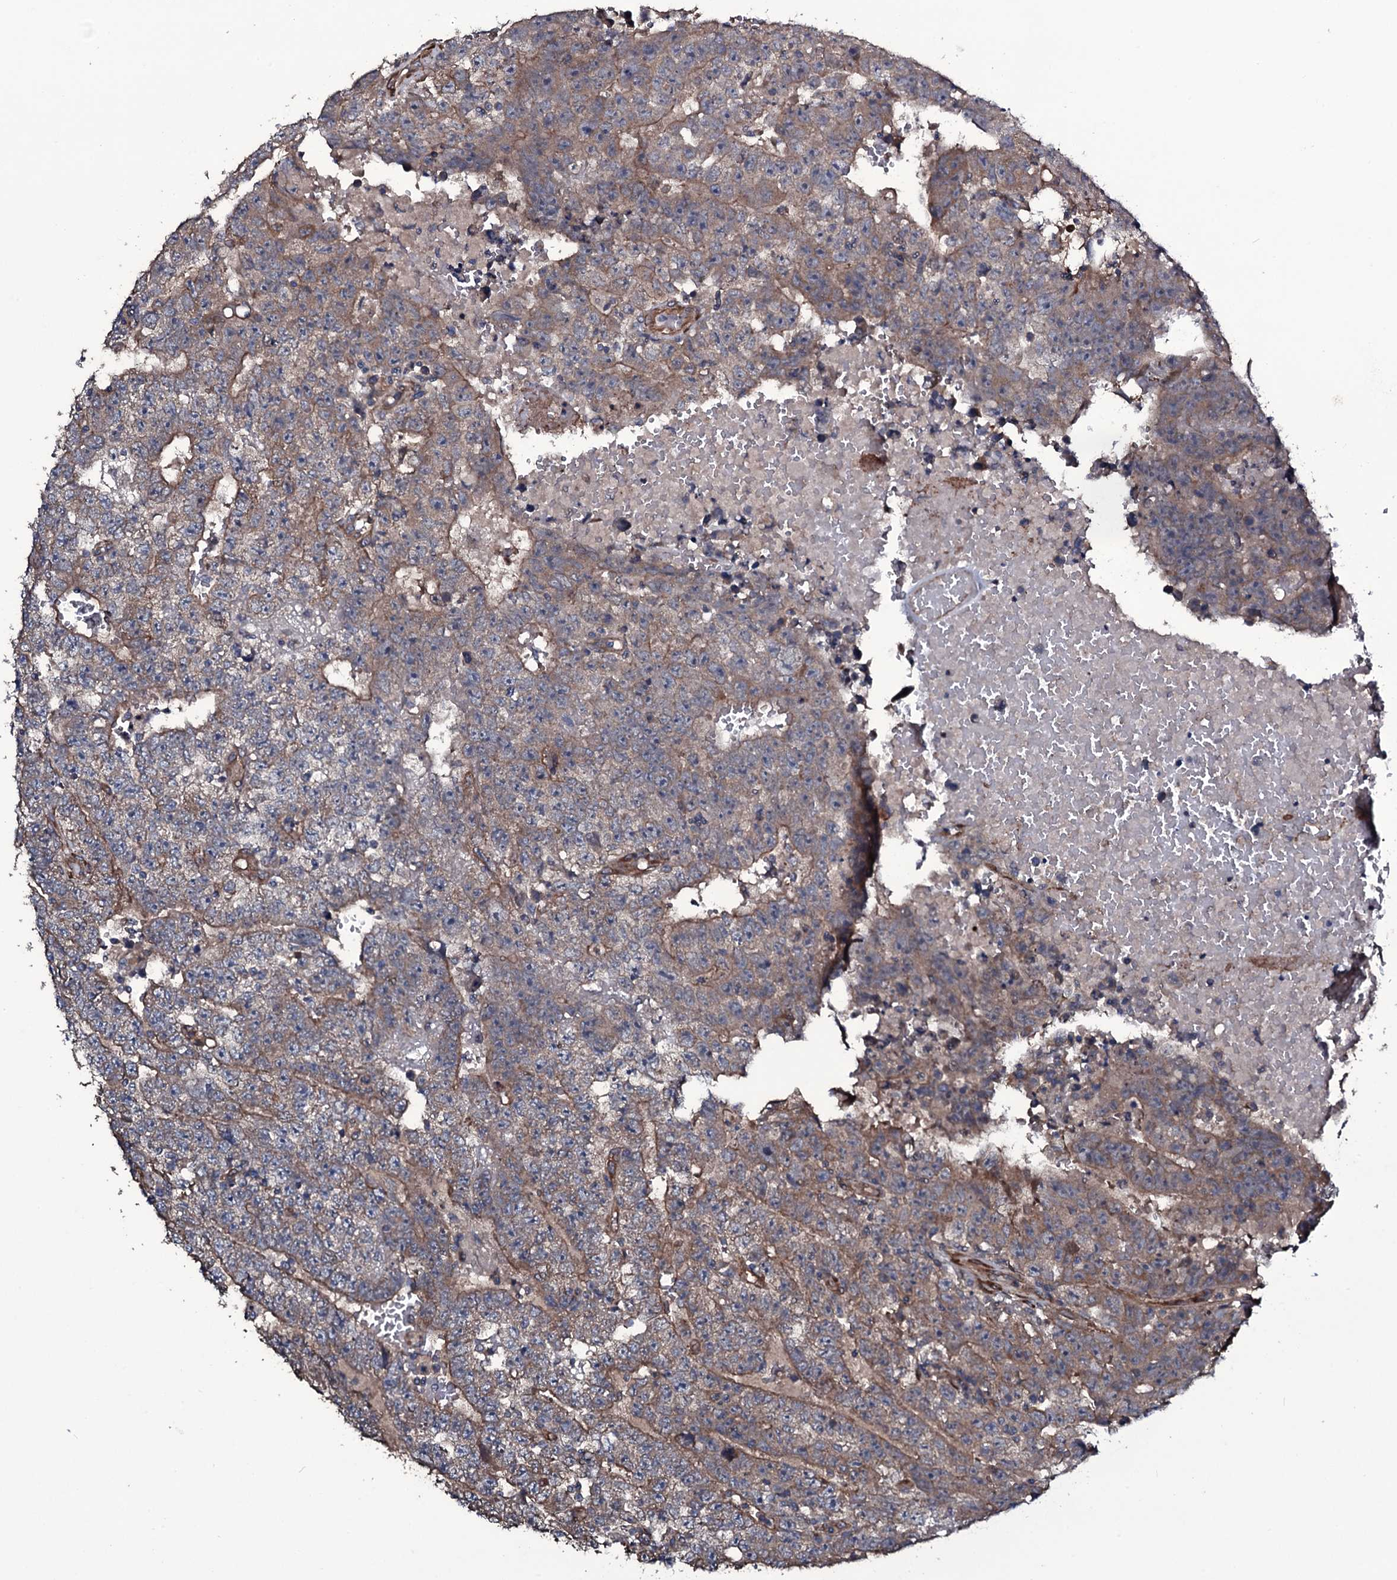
{"staining": {"intensity": "moderate", "quantity": "25%-75%", "location": "cytoplasmic/membranous"}, "tissue": "testis cancer", "cell_type": "Tumor cells", "image_type": "cancer", "snomed": [{"axis": "morphology", "description": "Carcinoma, Embryonal, NOS"}, {"axis": "topography", "description": "Testis"}], "caption": "Protein expression analysis of testis embryonal carcinoma demonstrates moderate cytoplasmic/membranous staining in about 25%-75% of tumor cells.", "gene": "WIPF3", "patient": {"sex": "male", "age": 25}}